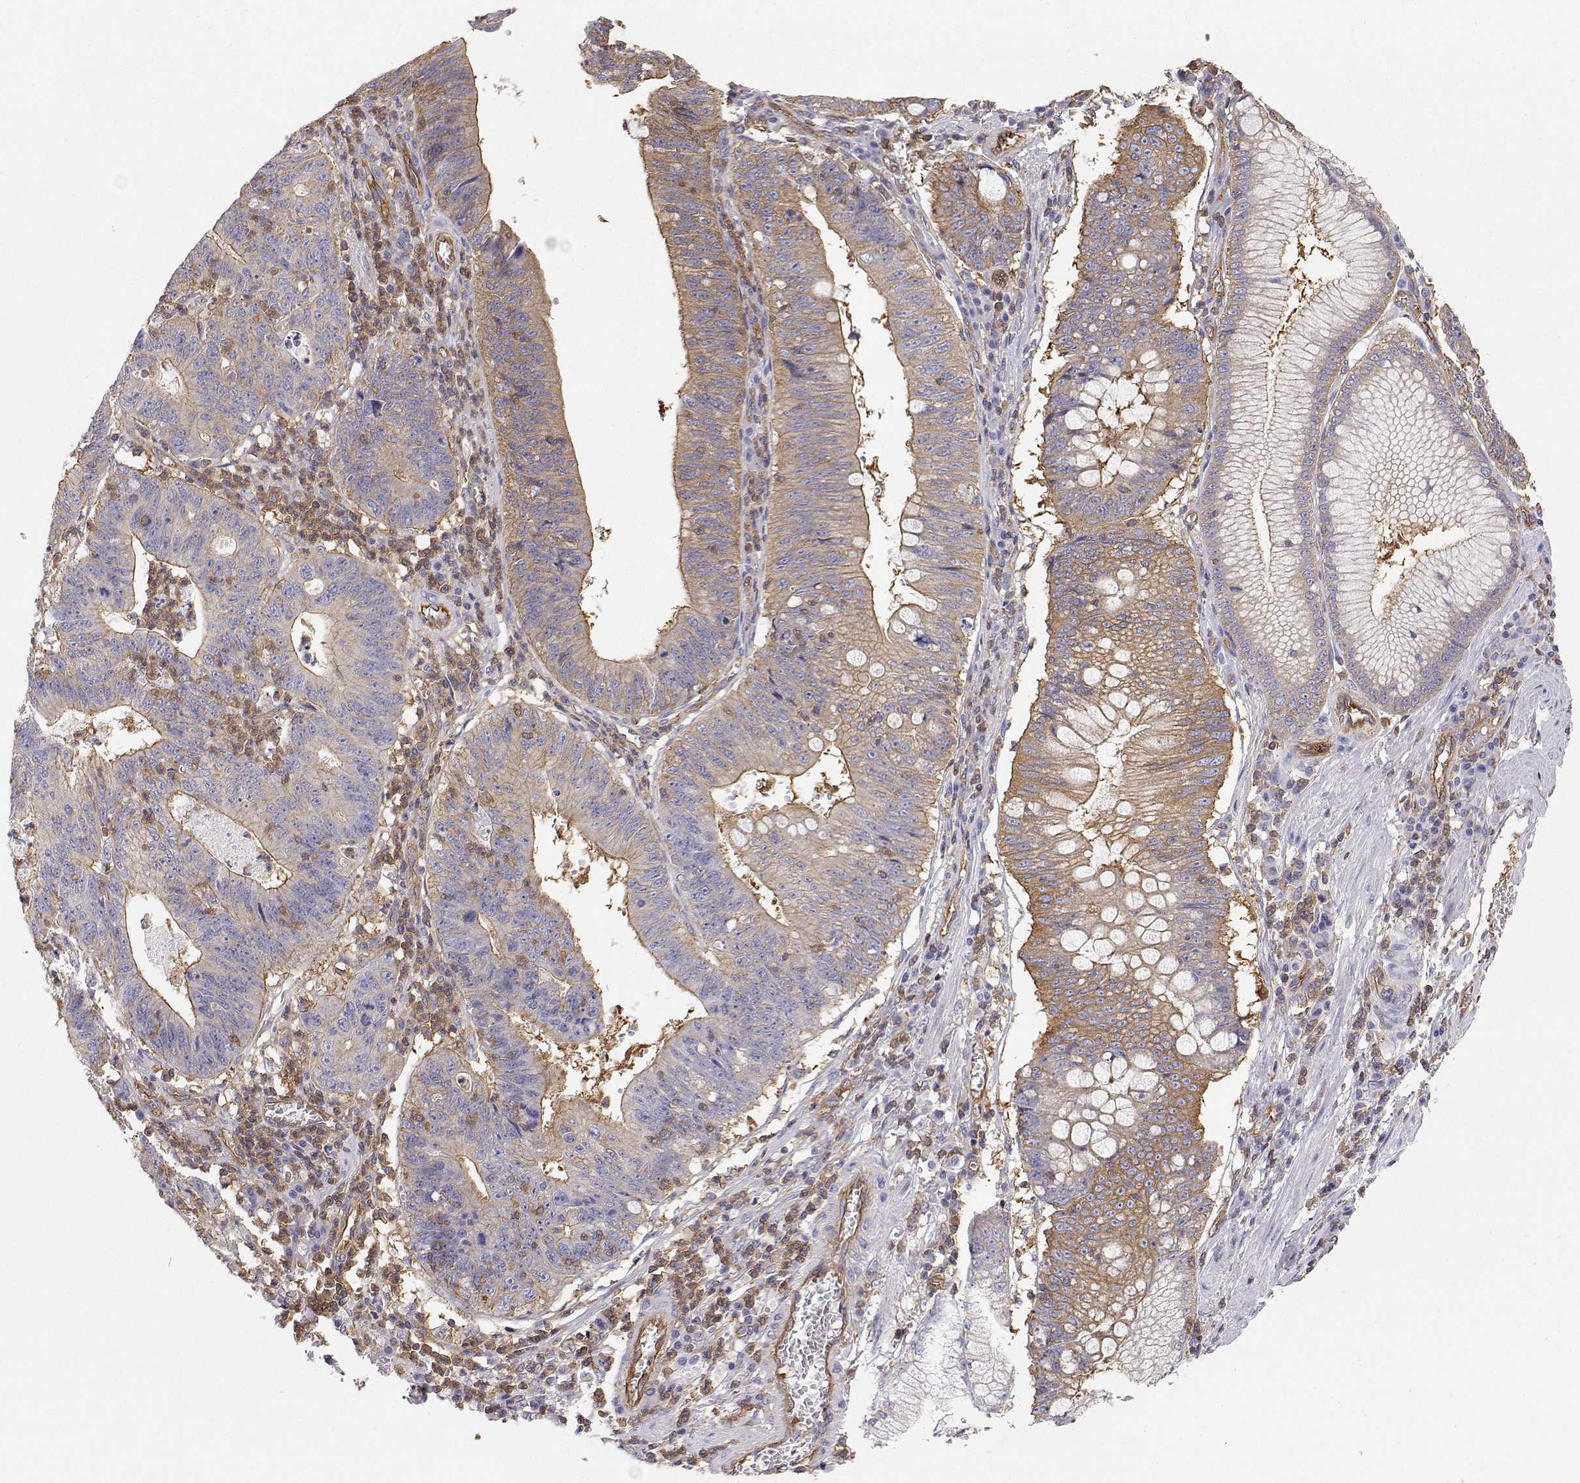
{"staining": {"intensity": "moderate", "quantity": ">75%", "location": "cytoplasmic/membranous"}, "tissue": "stomach cancer", "cell_type": "Tumor cells", "image_type": "cancer", "snomed": [{"axis": "morphology", "description": "Adenocarcinoma, NOS"}, {"axis": "topography", "description": "Stomach"}], "caption": "Moderate cytoplasmic/membranous positivity is identified in about >75% of tumor cells in adenocarcinoma (stomach). The staining was performed using DAB to visualize the protein expression in brown, while the nuclei were stained in blue with hematoxylin (Magnification: 20x).", "gene": "MYH9", "patient": {"sex": "male", "age": 59}}